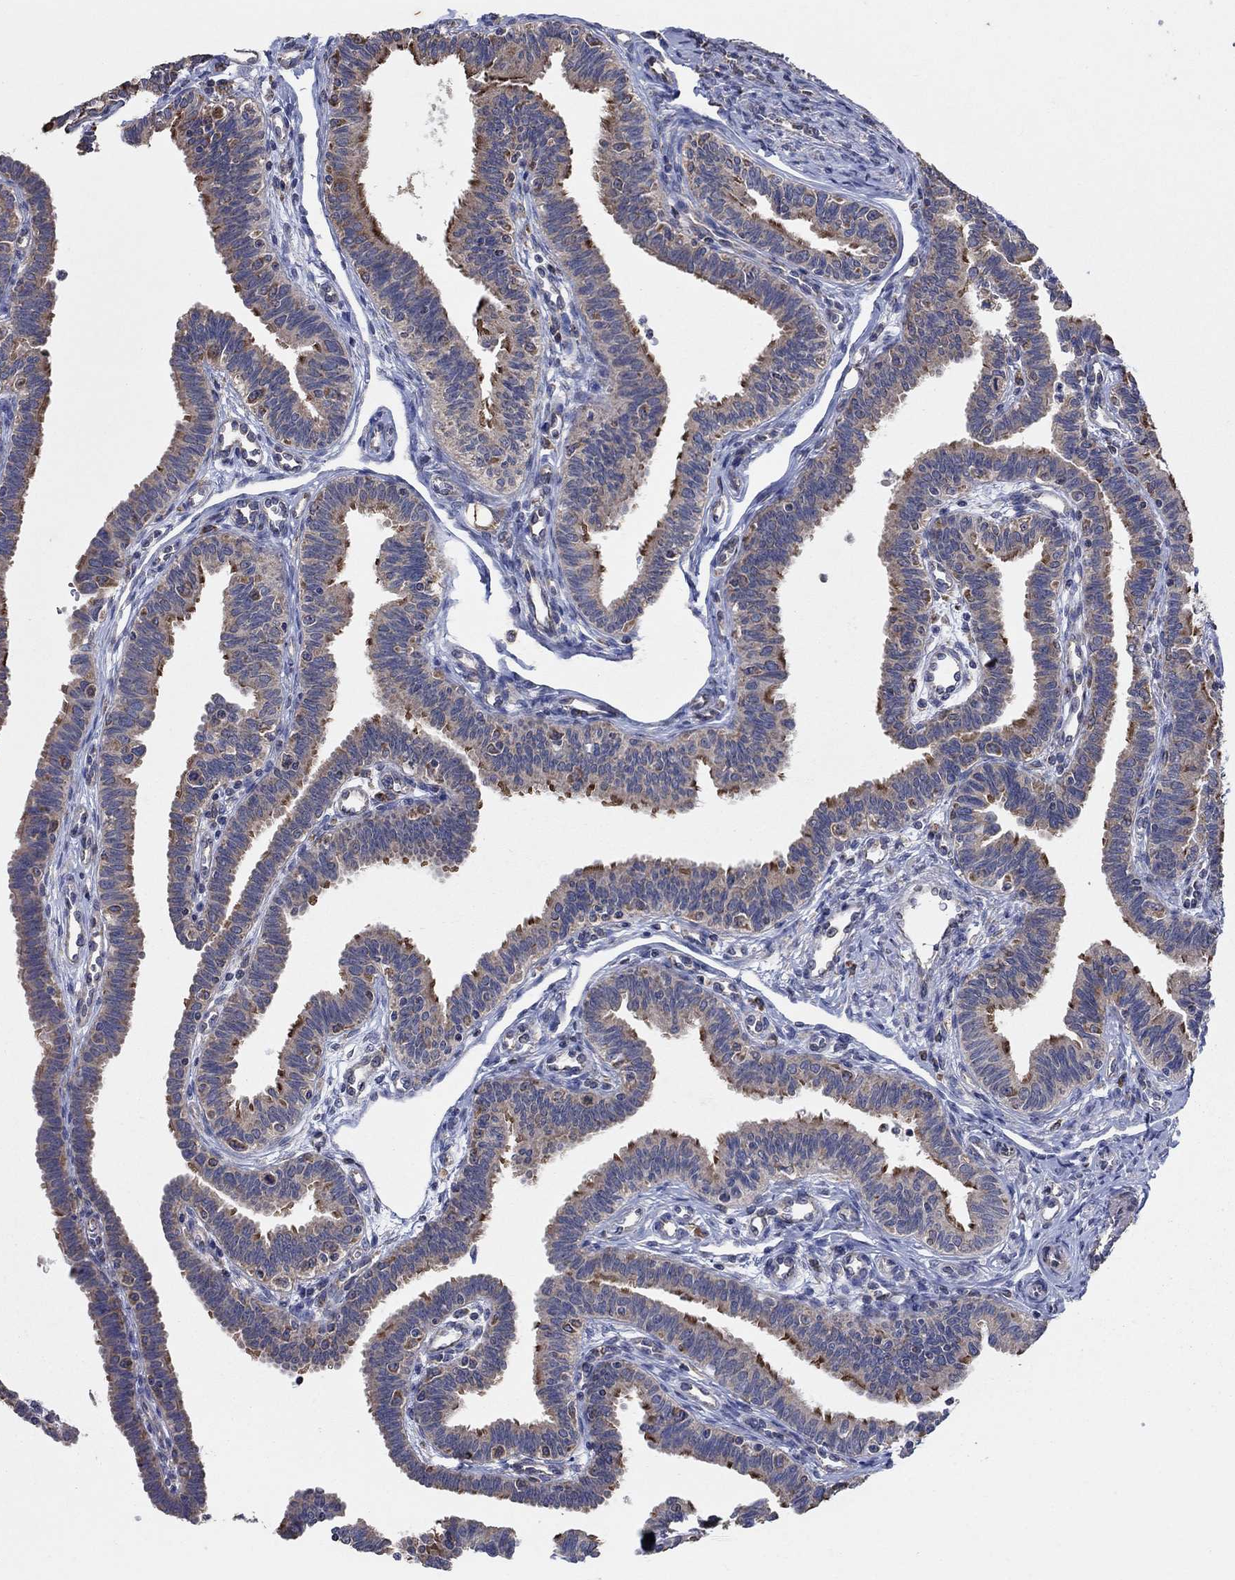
{"staining": {"intensity": "strong", "quantity": "<25%", "location": "cytoplasmic/membranous"}, "tissue": "fallopian tube", "cell_type": "Glandular cells", "image_type": "normal", "snomed": [{"axis": "morphology", "description": "Normal tissue, NOS"}, {"axis": "topography", "description": "Fallopian tube"}], "caption": "An image of fallopian tube stained for a protein displays strong cytoplasmic/membranous brown staining in glandular cells. Immunohistochemistry (ihc) stains the protein in brown and the nuclei are stained blue.", "gene": "NCEH1", "patient": {"sex": "female", "age": 36}}